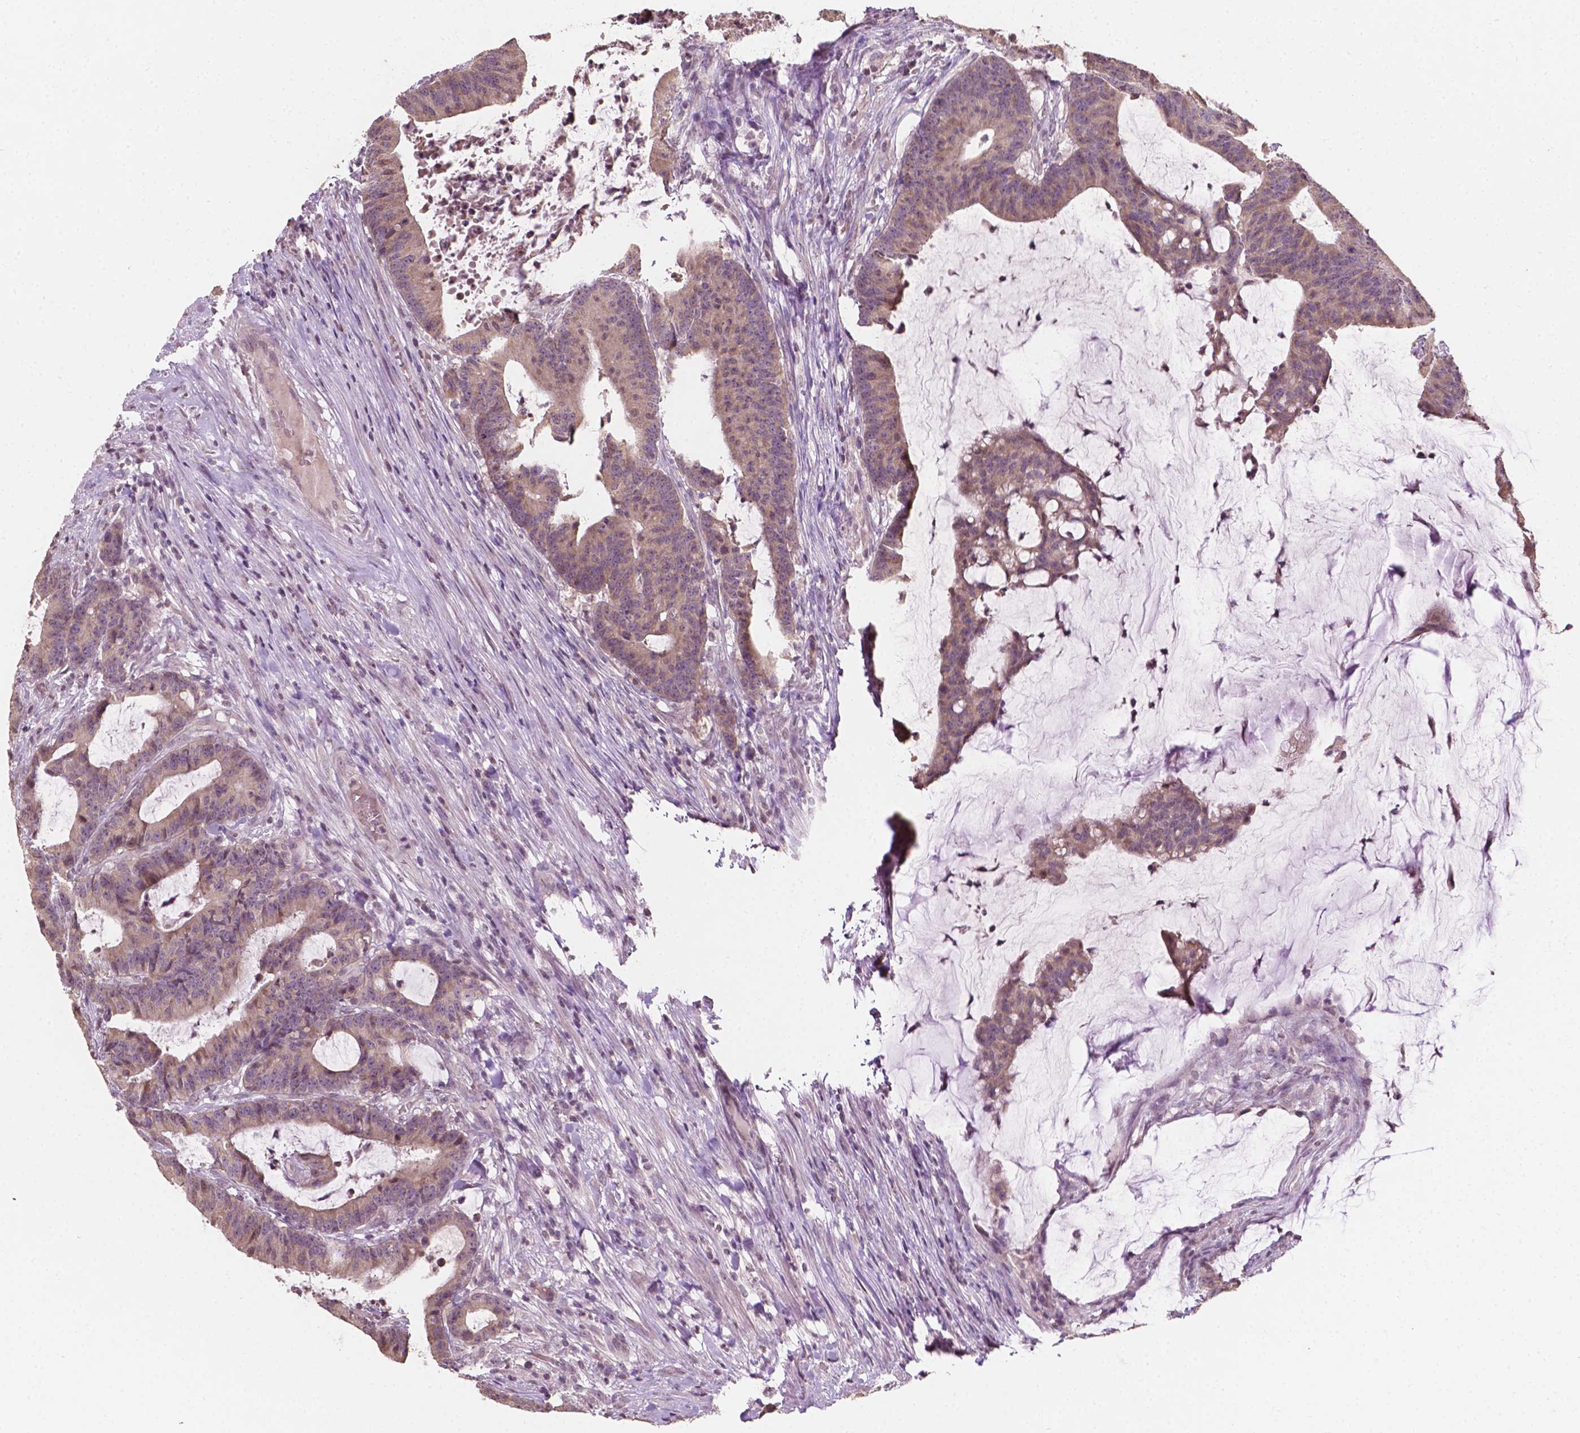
{"staining": {"intensity": "weak", "quantity": ">75%", "location": "cytoplasmic/membranous"}, "tissue": "colorectal cancer", "cell_type": "Tumor cells", "image_type": "cancer", "snomed": [{"axis": "morphology", "description": "Adenocarcinoma, NOS"}, {"axis": "topography", "description": "Colon"}], "caption": "Immunohistochemistry (IHC) histopathology image of human adenocarcinoma (colorectal) stained for a protein (brown), which displays low levels of weak cytoplasmic/membranous staining in about >75% of tumor cells.", "gene": "NOS1AP", "patient": {"sex": "female", "age": 78}}